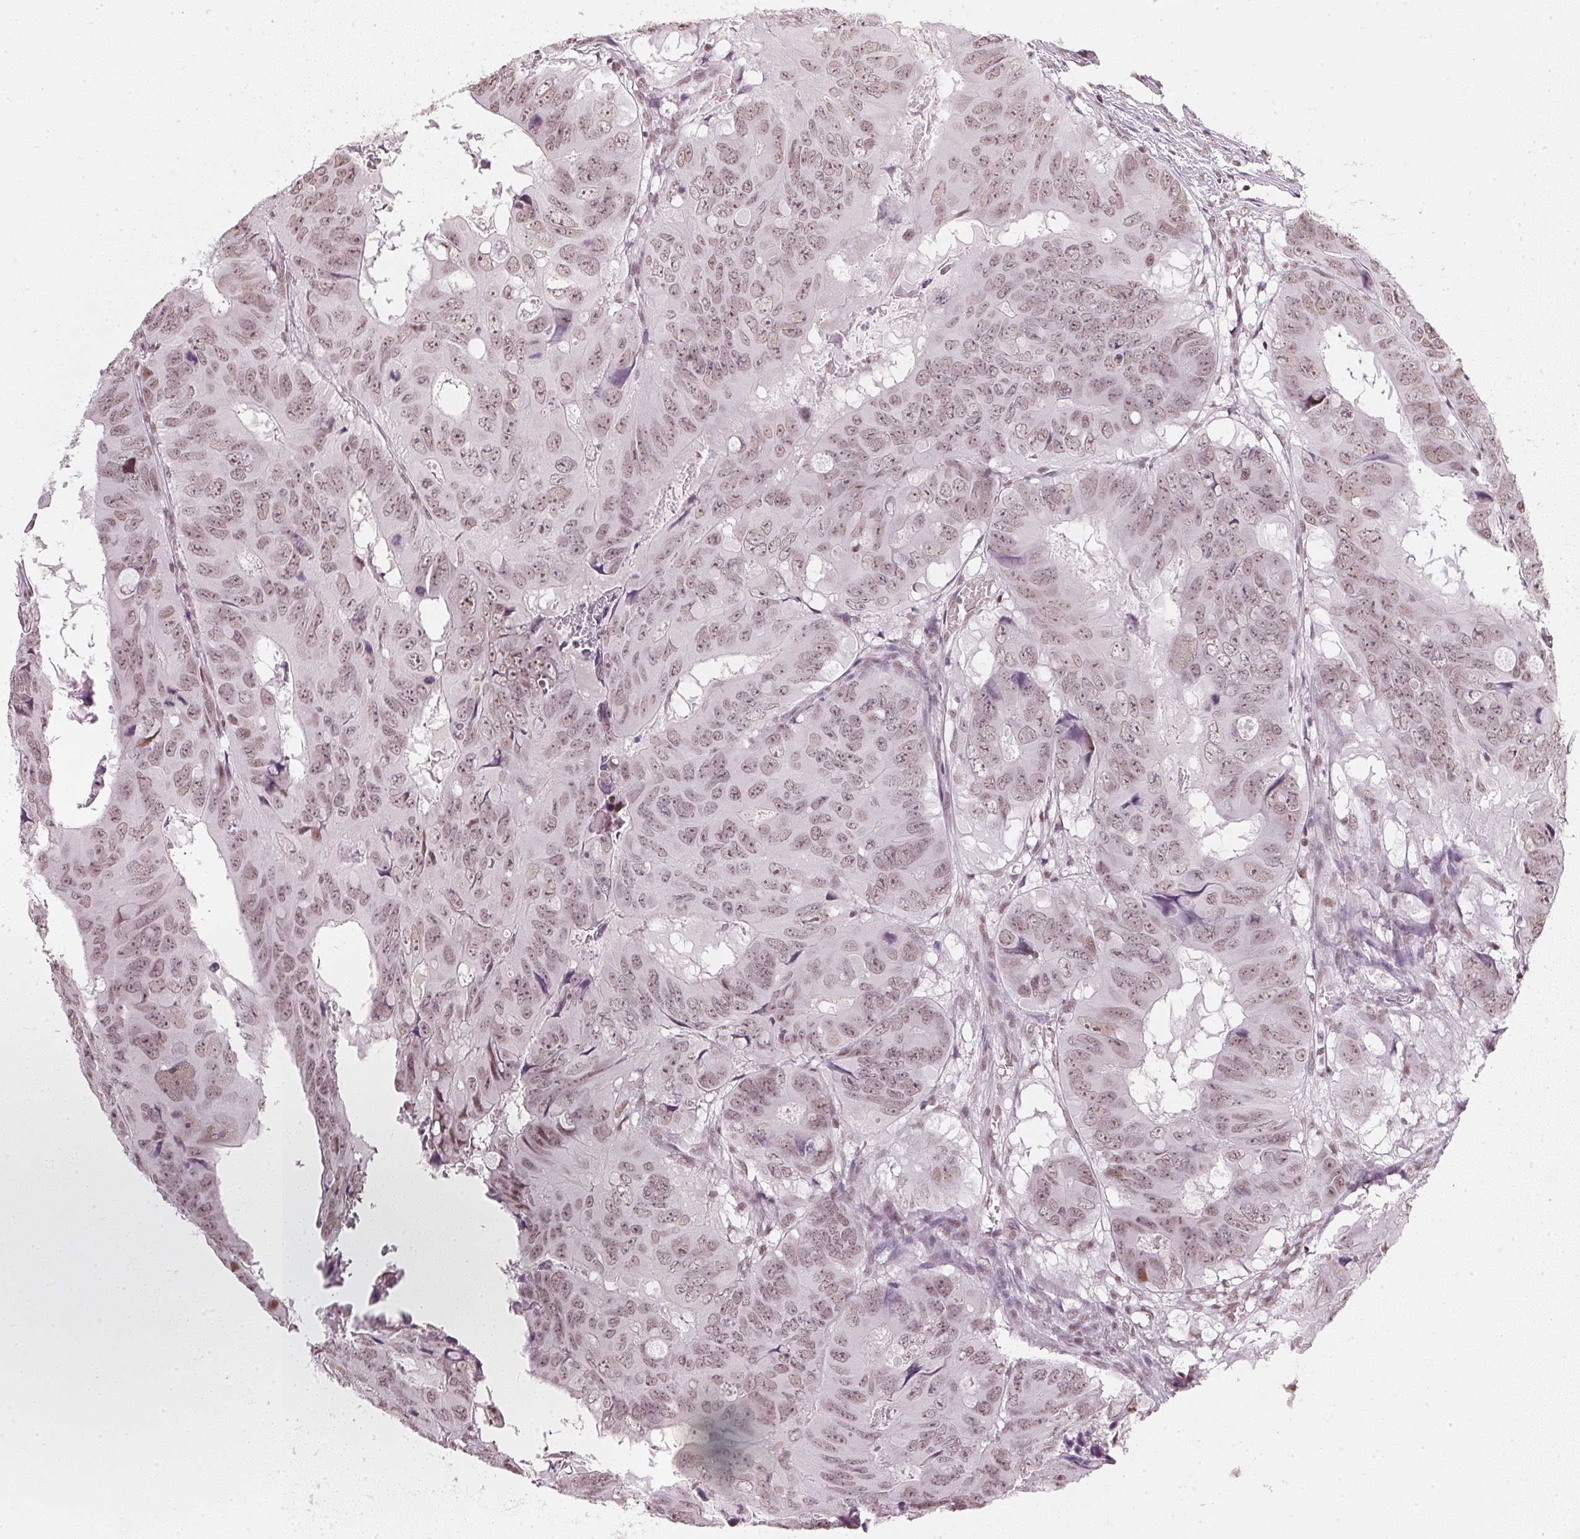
{"staining": {"intensity": "weak", "quantity": "25%-75%", "location": "nuclear"}, "tissue": "colorectal cancer", "cell_type": "Tumor cells", "image_type": "cancer", "snomed": [{"axis": "morphology", "description": "Adenocarcinoma, NOS"}, {"axis": "topography", "description": "Colon"}], "caption": "Weak nuclear protein staining is present in approximately 25%-75% of tumor cells in colorectal cancer. The staining is performed using DAB (3,3'-diaminobenzidine) brown chromogen to label protein expression. The nuclei are counter-stained blue using hematoxylin.", "gene": "DNAJC6", "patient": {"sex": "male", "age": 79}}